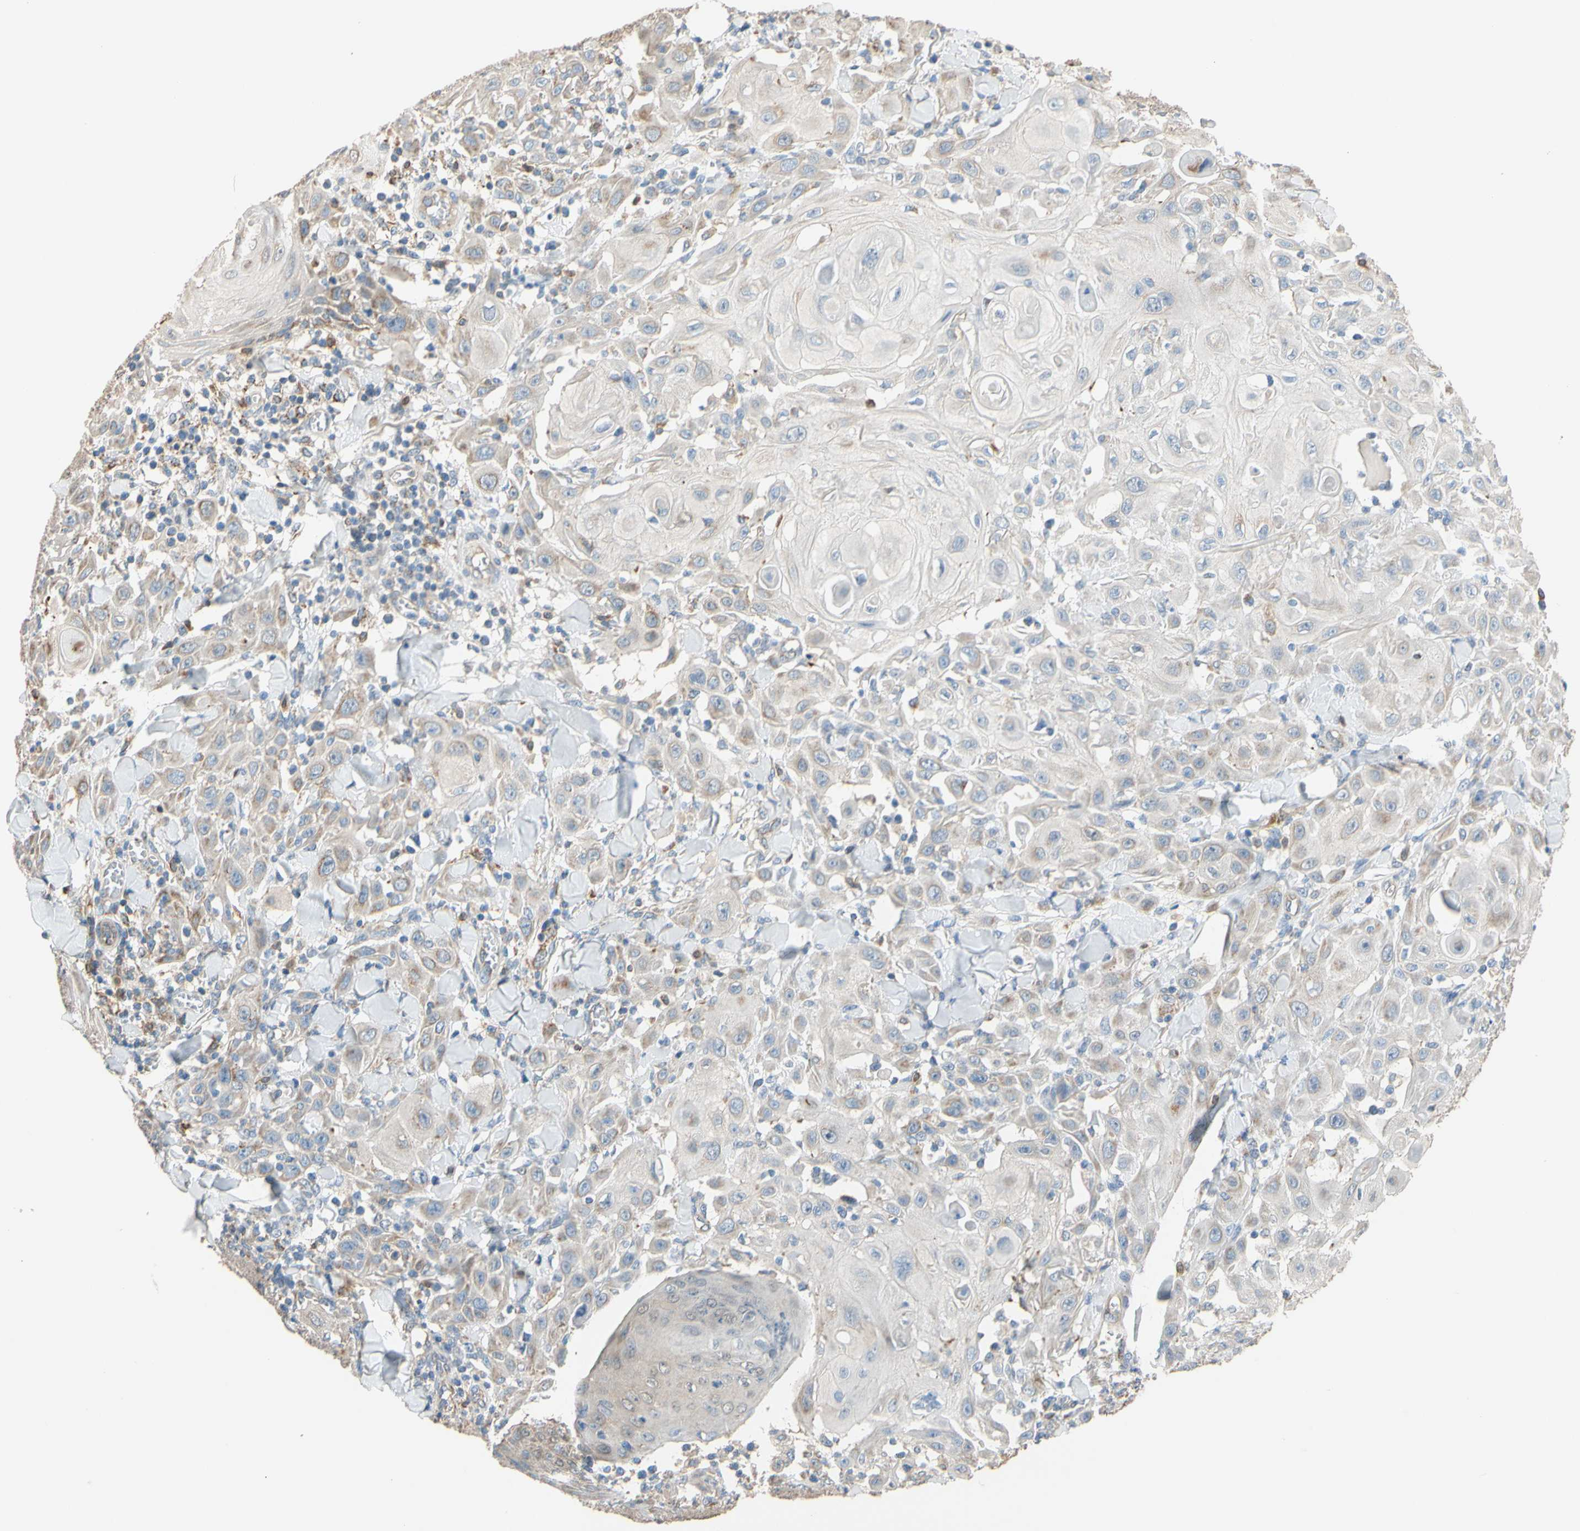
{"staining": {"intensity": "moderate", "quantity": "<25%", "location": "cytoplasmic/membranous"}, "tissue": "skin cancer", "cell_type": "Tumor cells", "image_type": "cancer", "snomed": [{"axis": "morphology", "description": "Squamous cell carcinoma, NOS"}, {"axis": "topography", "description": "Skin"}], "caption": "The histopathology image exhibits staining of squamous cell carcinoma (skin), revealing moderate cytoplasmic/membranous protein staining (brown color) within tumor cells.", "gene": "ALDH1A2", "patient": {"sex": "male", "age": 24}}